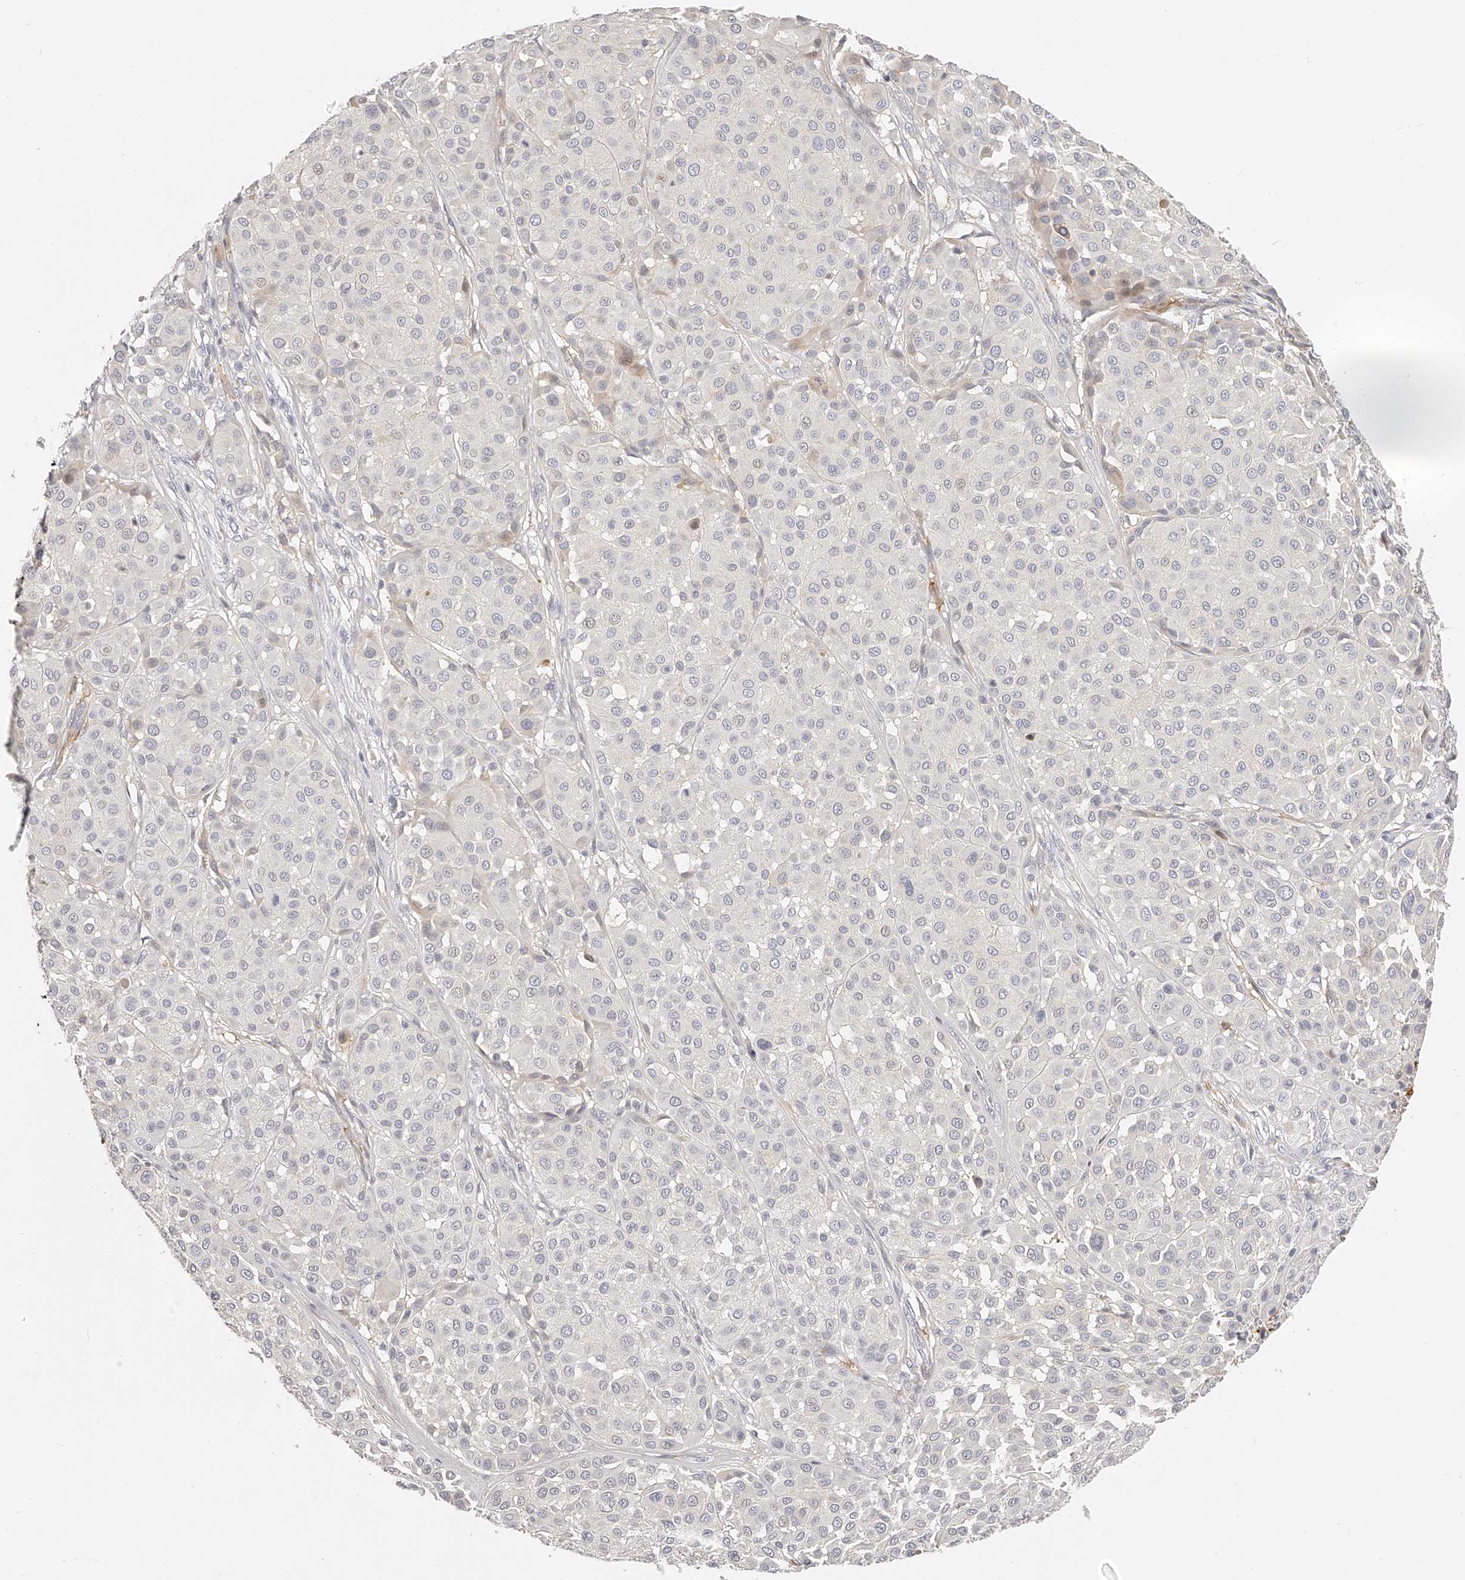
{"staining": {"intensity": "negative", "quantity": "none", "location": "none"}, "tissue": "melanoma", "cell_type": "Tumor cells", "image_type": "cancer", "snomed": [{"axis": "morphology", "description": "Malignant melanoma, Metastatic site"}, {"axis": "topography", "description": "Soft tissue"}], "caption": "Tumor cells are negative for brown protein staining in melanoma. (DAB (3,3'-diaminobenzidine) immunohistochemistry (IHC) visualized using brightfield microscopy, high magnification).", "gene": "ITGB3", "patient": {"sex": "male", "age": 41}}